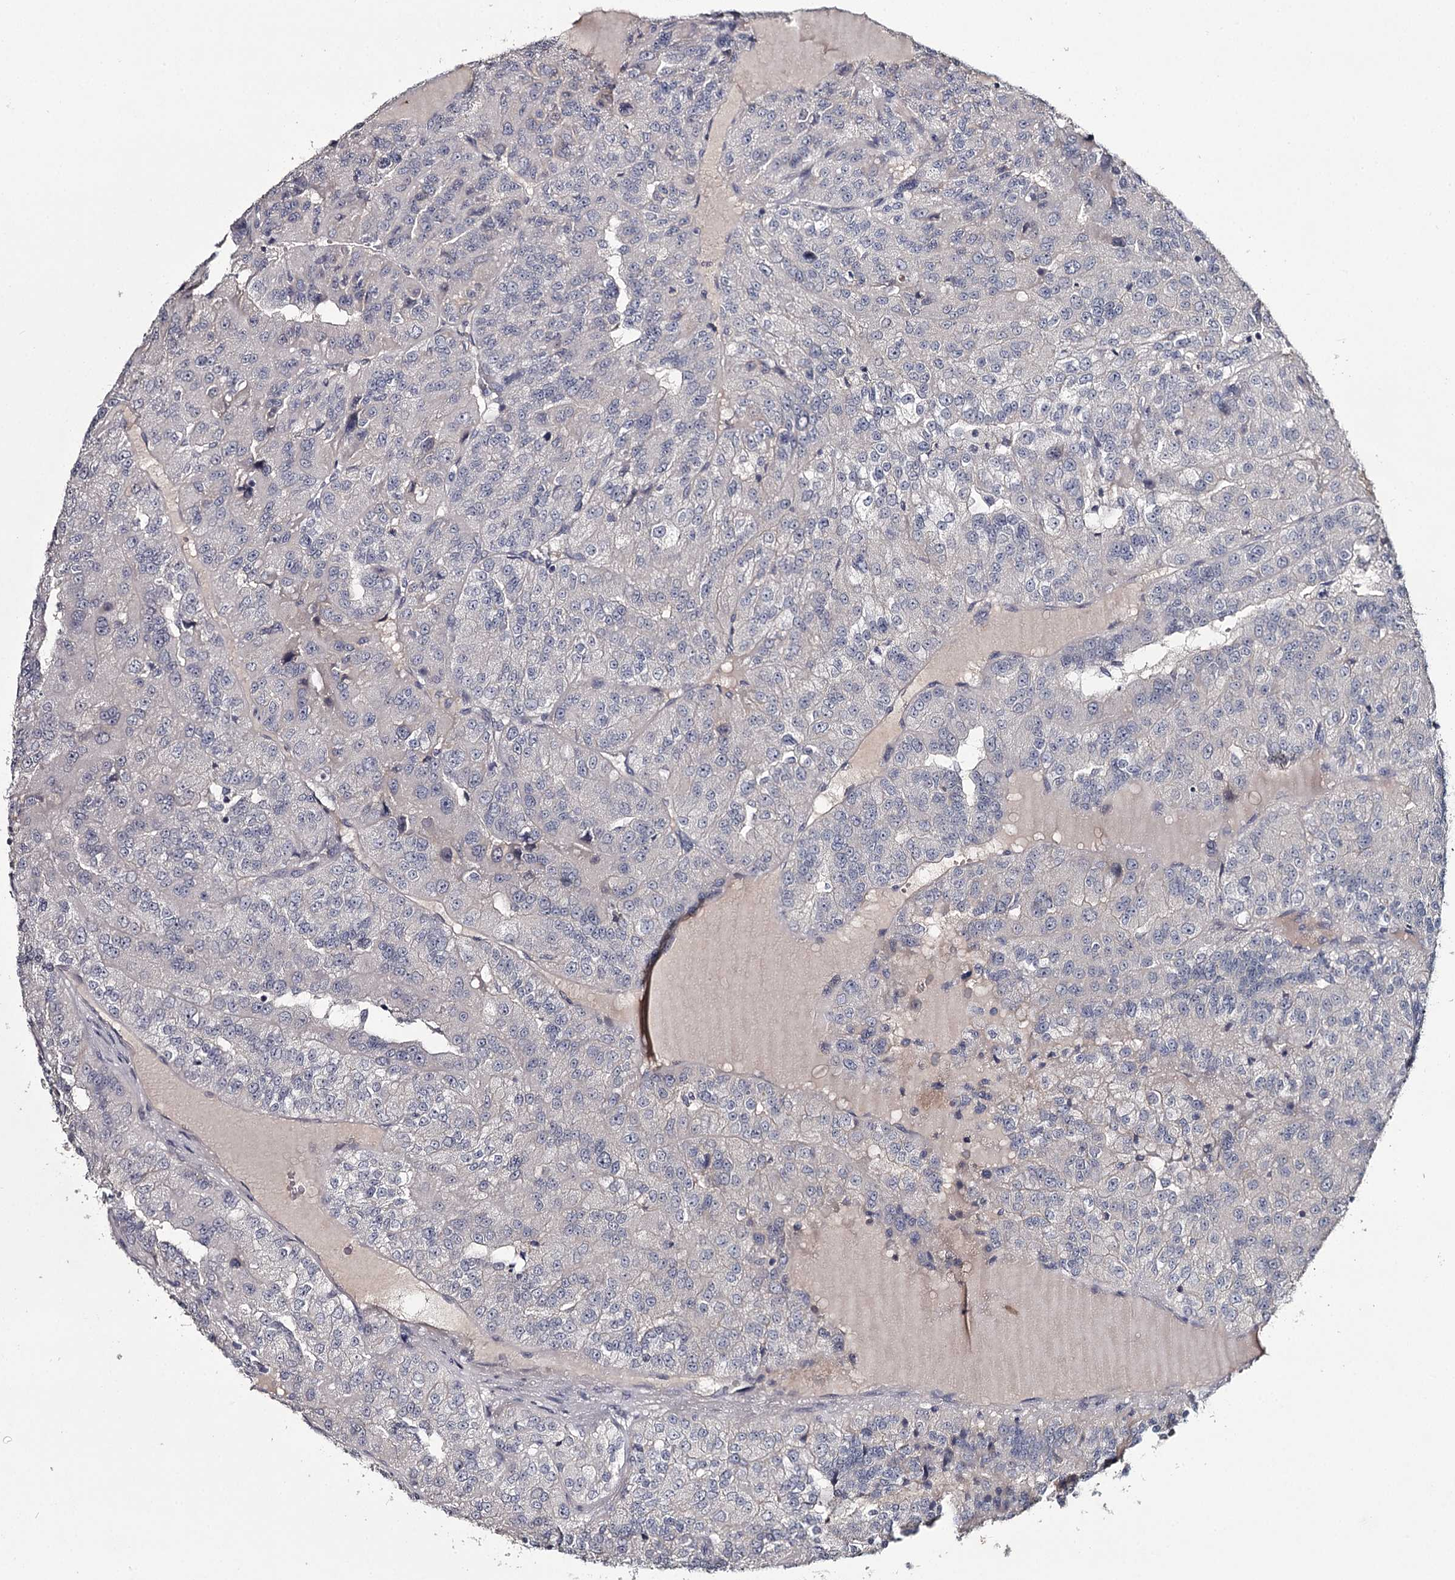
{"staining": {"intensity": "negative", "quantity": "none", "location": "none"}, "tissue": "renal cancer", "cell_type": "Tumor cells", "image_type": "cancer", "snomed": [{"axis": "morphology", "description": "Adenocarcinoma, NOS"}, {"axis": "topography", "description": "Kidney"}], "caption": "Tumor cells show no significant staining in renal cancer (adenocarcinoma). (DAB IHC visualized using brightfield microscopy, high magnification).", "gene": "FDXACB1", "patient": {"sex": "female", "age": 63}}